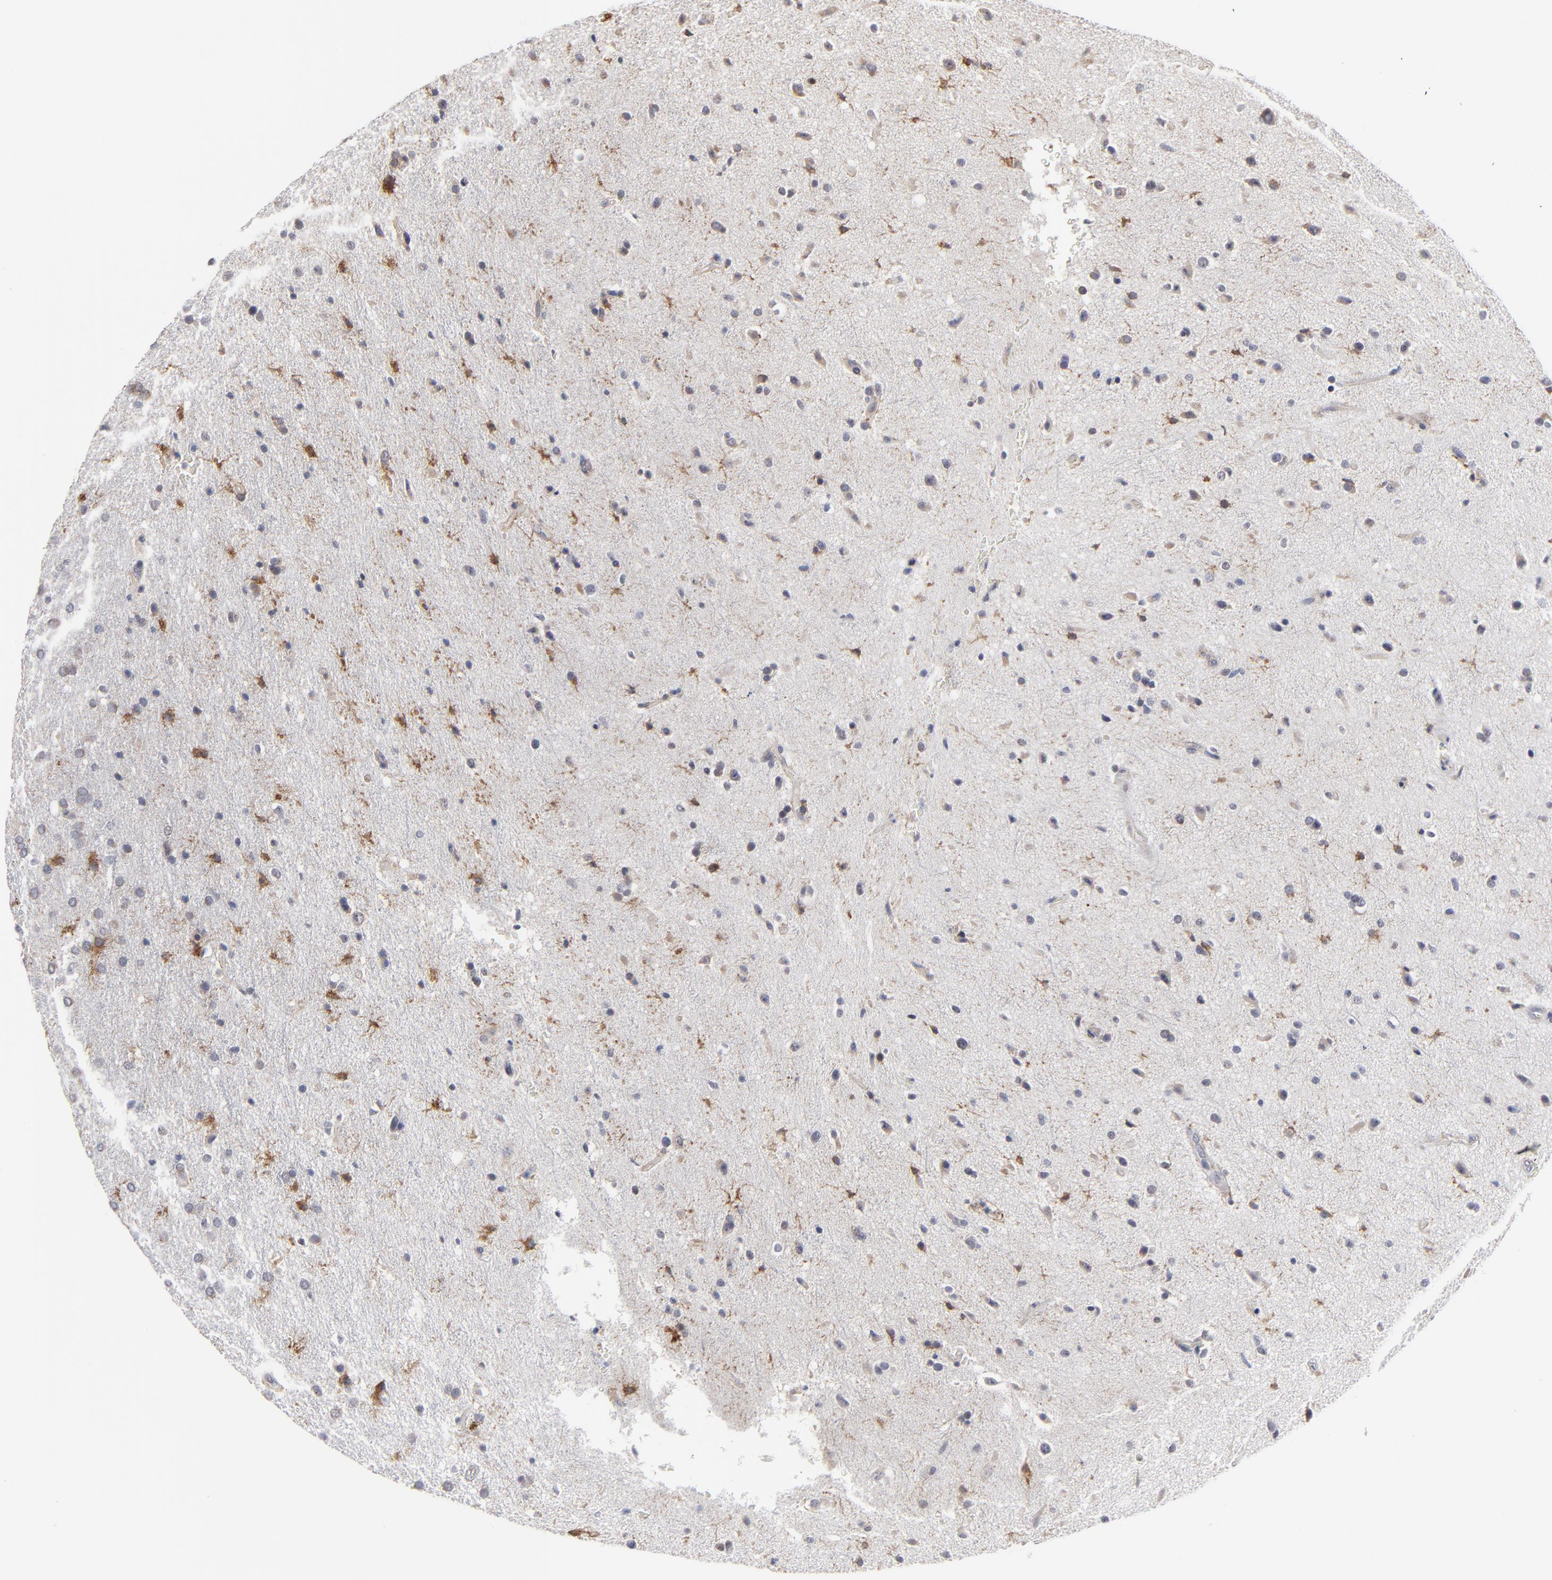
{"staining": {"intensity": "weak", "quantity": "<25%", "location": "cytoplasmic/membranous"}, "tissue": "glioma", "cell_type": "Tumor cells", "image_type": "cancer", "snomed": [{"axis": "morphology", "description": "Glioma, malignant, High grade"}, {"axis": "topography", "description": "Brain"}], "caption": "The micrograph reveals no significant staining in tumor cells of glioma.", "gene": "MAGEA10", "patient": {"sex": "male", "age": 33}}